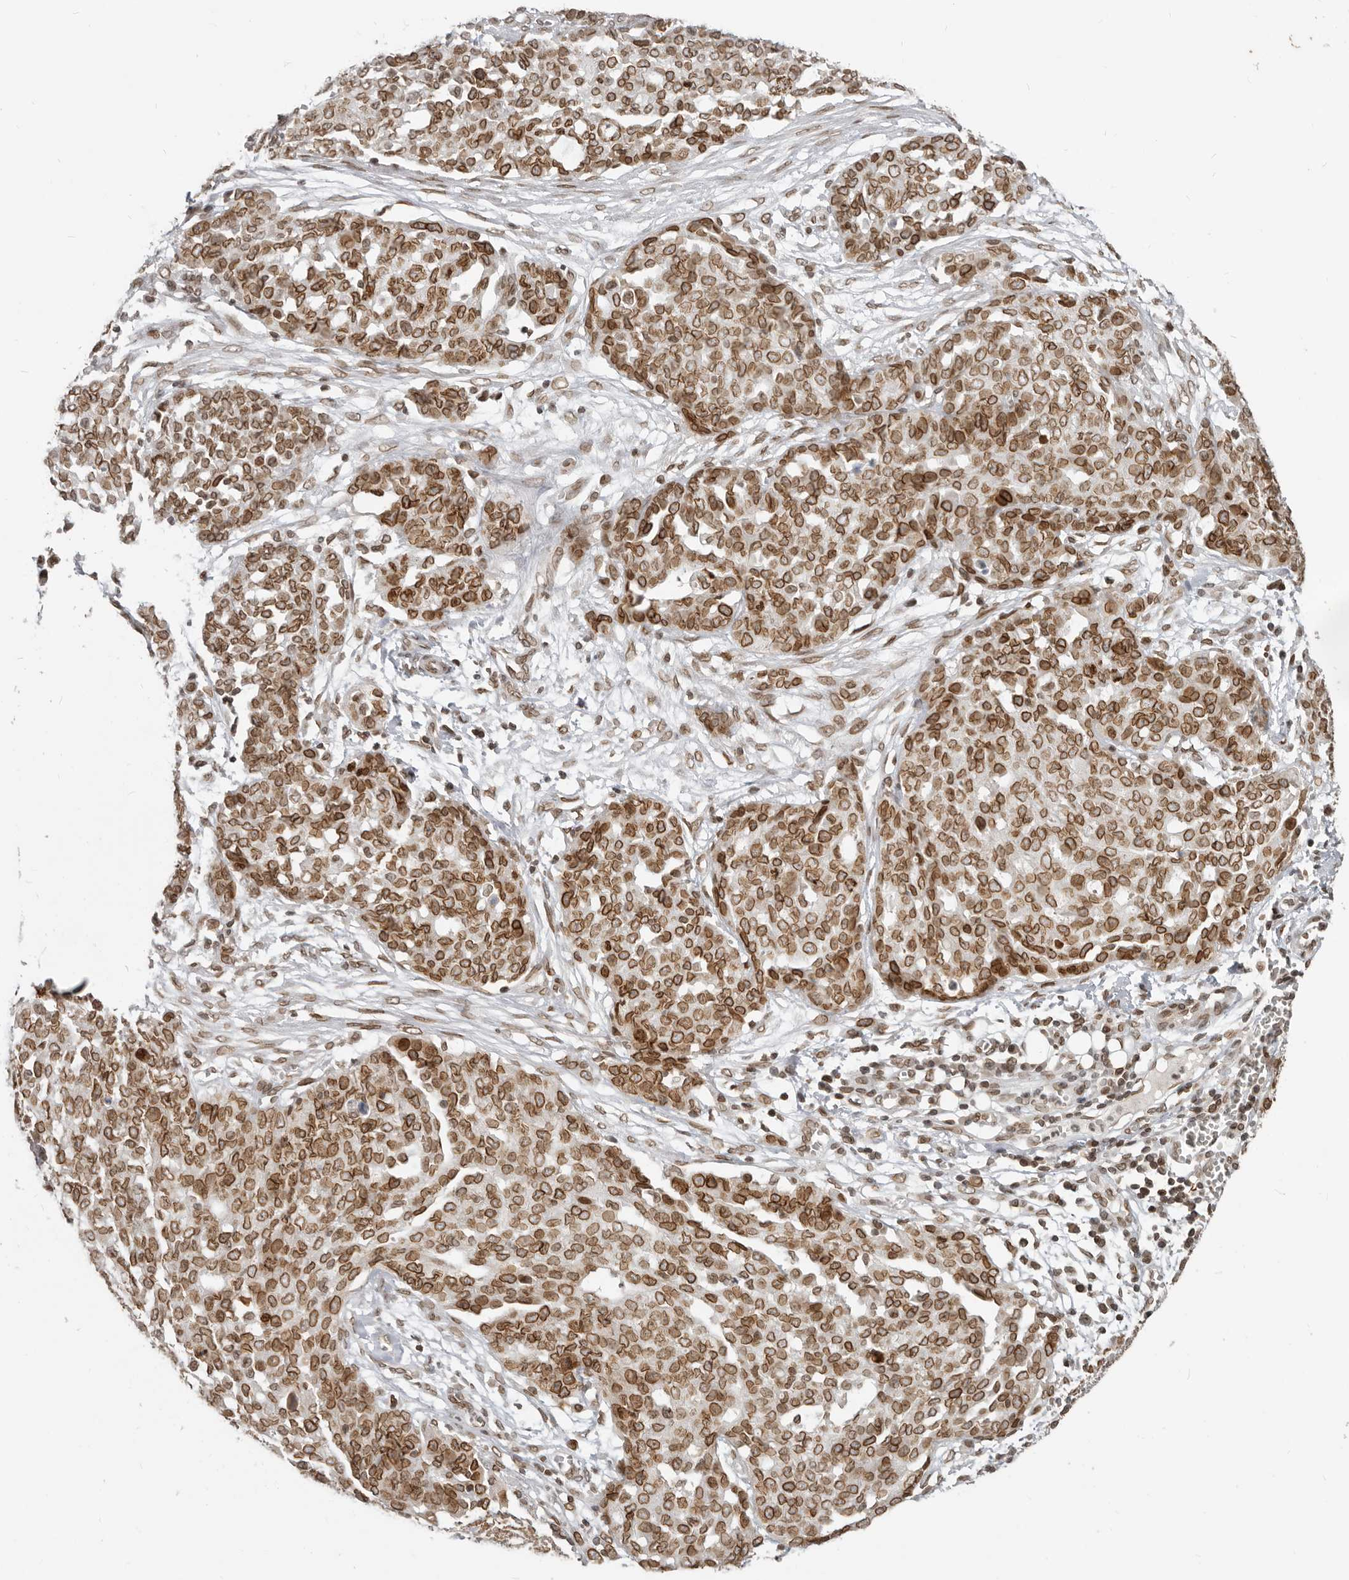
{"staining": {"intensity": "strong", "quantity": ">75%", "location": "cytoplasmic/membranous,nuclear"}, "tissue": "ovarian cancer", "cell_type": "Tumor cells", "image_type": "cancer", "snomed": [{"axis": "morphology", "description": "Cystadenocarcinoma, serous, NOS"}, {"axis": "topography", "description": "Soft tissue"}, {"axis": "topography", "description": "Ovary"}], "caption": "DAB (3,3'-diaminobenzidine) immunohistochemical staining of human ovarian cancer (serous cystadenocarcinoma) reveals strong cytoplasmic/membranous and nuclear protein positivity in about >75% of tumor cells.", "gene": "NUP153", "patient": {"sex": "female", "age": 57}}